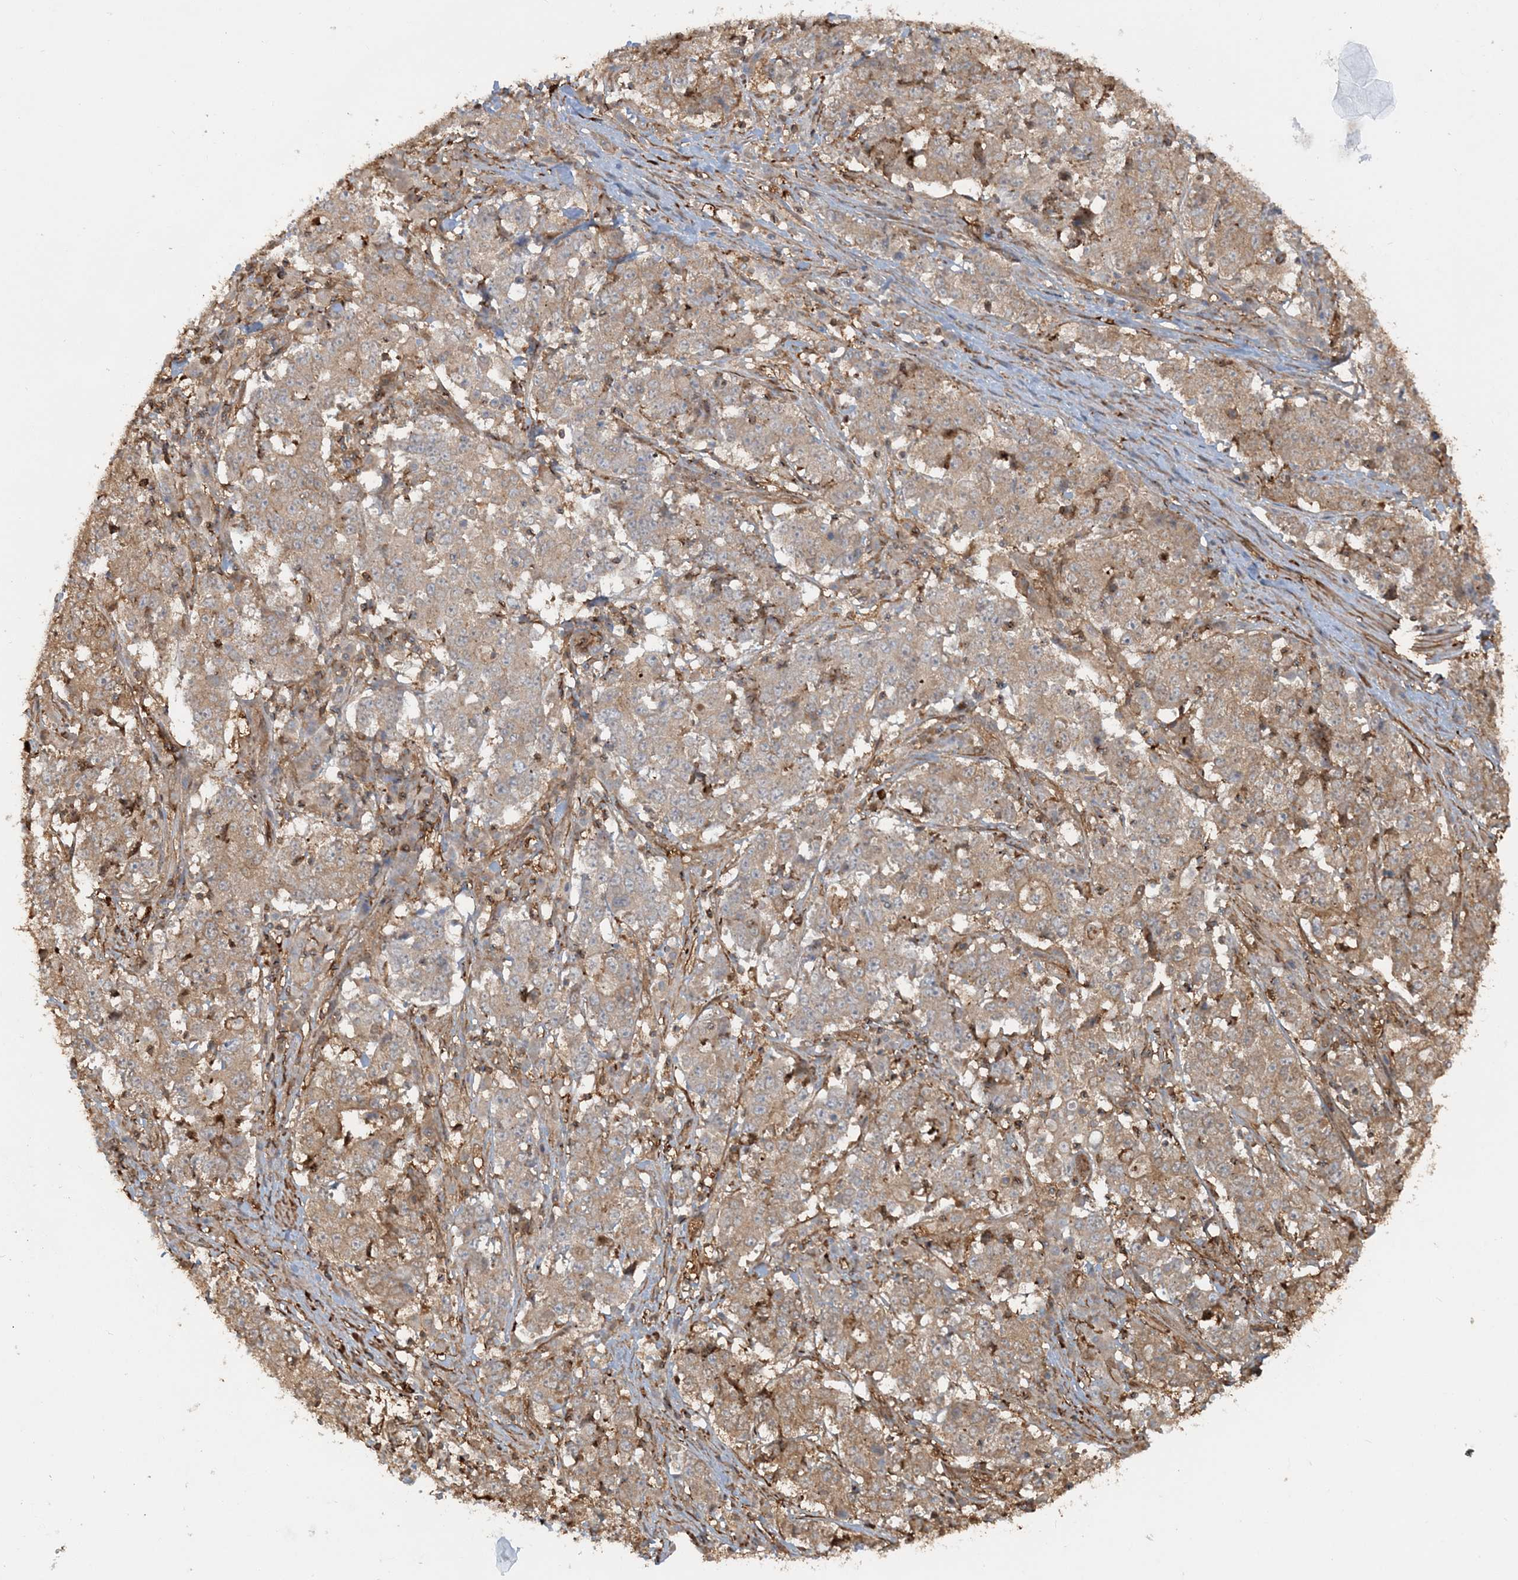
{"staining": {"intensity": "weak", "quantity": ">75%", "location": "cytoplasmic/membranous"}, "tissue": "stomach cancer", "cell_type": "Tumor cells", "image_type": "cancer", "snomed": [{"axis": "morphology", "description": "Adenocarcinoma, NOS"}, {"axis": "topography", "description": "Stomach"}], "caption": "Human stomach cancer stained for a protein (brown) displays weak cytoplasmic/membranous positive positivity in approximately >75% of tumor cells.", "gene": "DSTN", "patient": {"sex": "male", "age": 59}}